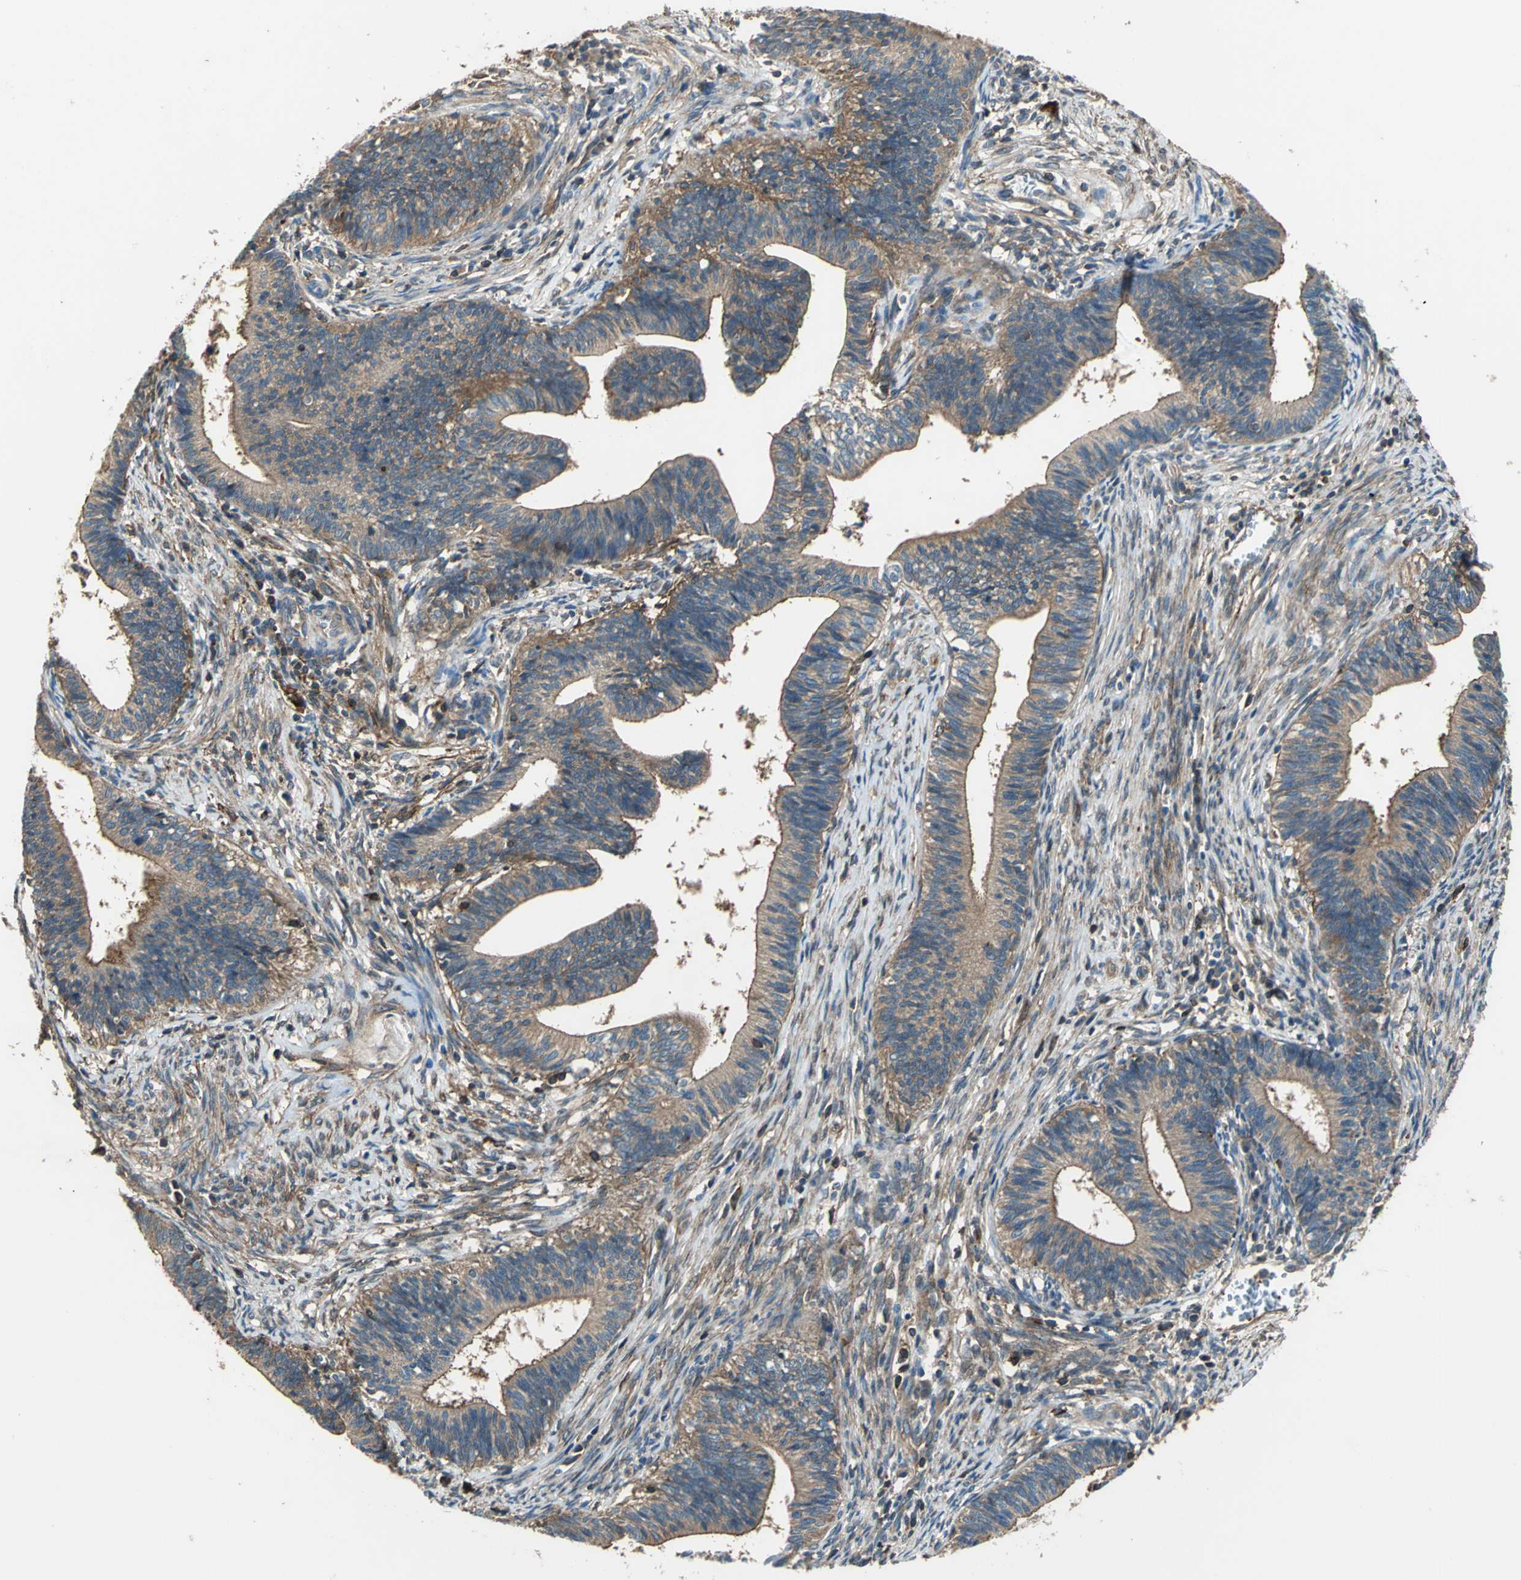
{"staining": {"intensity": "moderate", "quantity": ">75%", "location": "cytoplasmic/membranous"}, "tissue": "cervical cancer", "cell_type": "Tumor cells", "image_type": "cancer", "snomed": [{"axis": "morphology", "description": "Adenocarcinoma, NOS"}, {"axis": "topography", "description": "Cervix"}], "caption": "Cervical cancer (adenocarcinoma) tissue reveals moderate cytoplasmic/membranous staining in about >75% of tumor cells", "gene": "PARVA", "patient": {"sex": "female", "age": 44}}